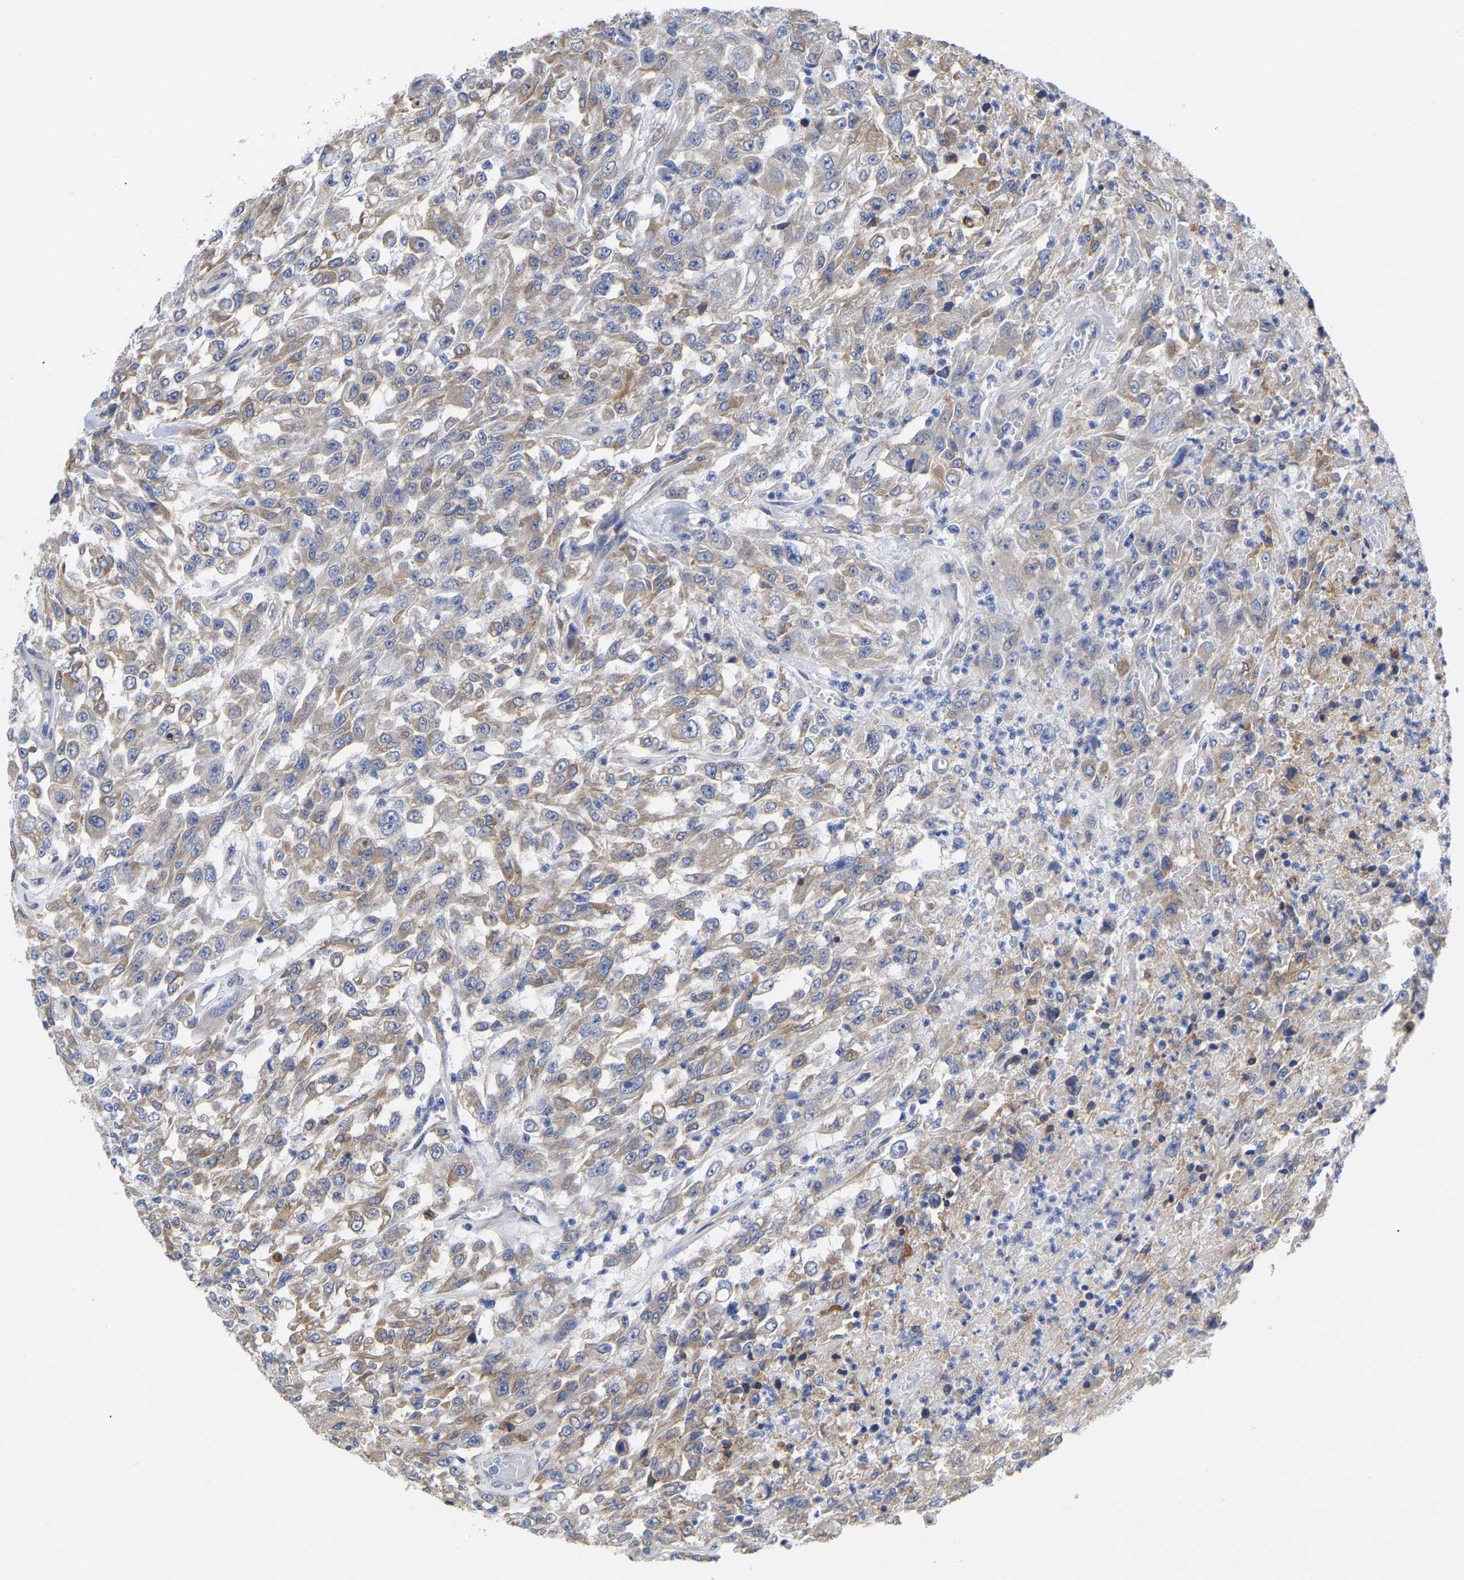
{"staining": {"intensity": "weak", "quantity": "25%-75%", "location": "cytoplasmic/membranous"}, "tissue": "urothelial cancer", "cell_type": "Tumor cells", "image_type": "cancer", "snomed": [{"axis": "morphology", "description": "Urothelial carcinoma, High grade"}, {"axis": "topography", "description": "Urinary bladder"}], "caption": "There is low levels of weak cytoplasmic/membranous positivity in tumor cells of urothelial carcinoma (high-grade), as demonstrated by immunohistochemical staining (brown color).", "gene": "CFAP298", "patient": {"sex": "male", "age": 46}}